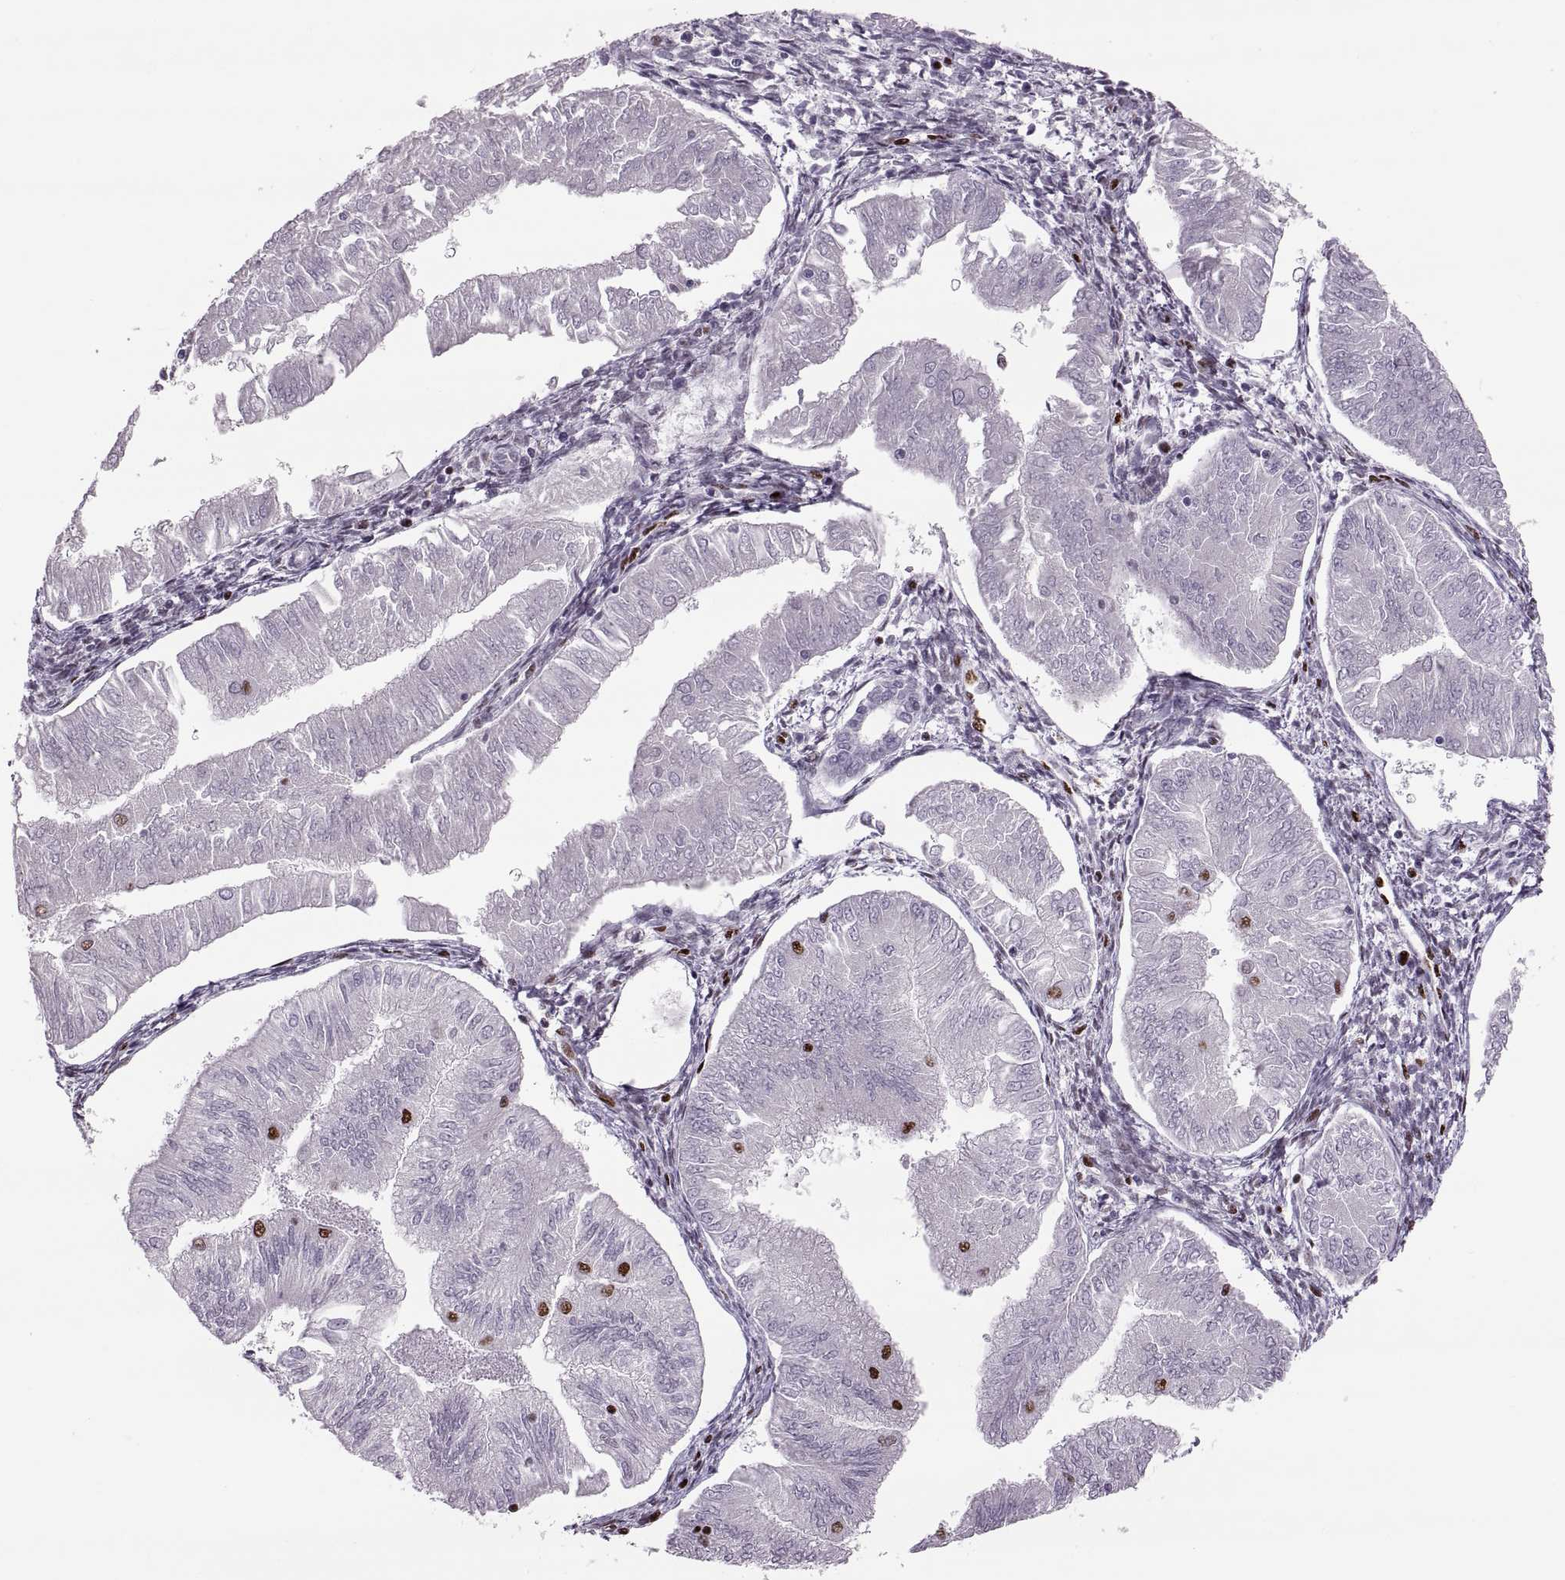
{"staining": {"intensity": "strong", "quantity": "<25%", "location": "nuclear"}, "tissue": "endometrial cancer", "cell_type": "Tumor cells", "image_type": "cancer", "snomed": [{"axis": "morphology", "description": "Adenocarcinoma, NOS"}, {"axis": "topography", "description": "Endometrium"}], "caption": "Protein expression analysis of endometrial cancer (adenocarcinoma) demonstrates strong nuclear expression in about <25% of tumor cells. (DAB (3,3'-diaminobenzidine) IHC, brown staining for protein, blue staining for nuclei).", "gene": "SNAI1", "patient": {"sex": "female", "age": 53}}